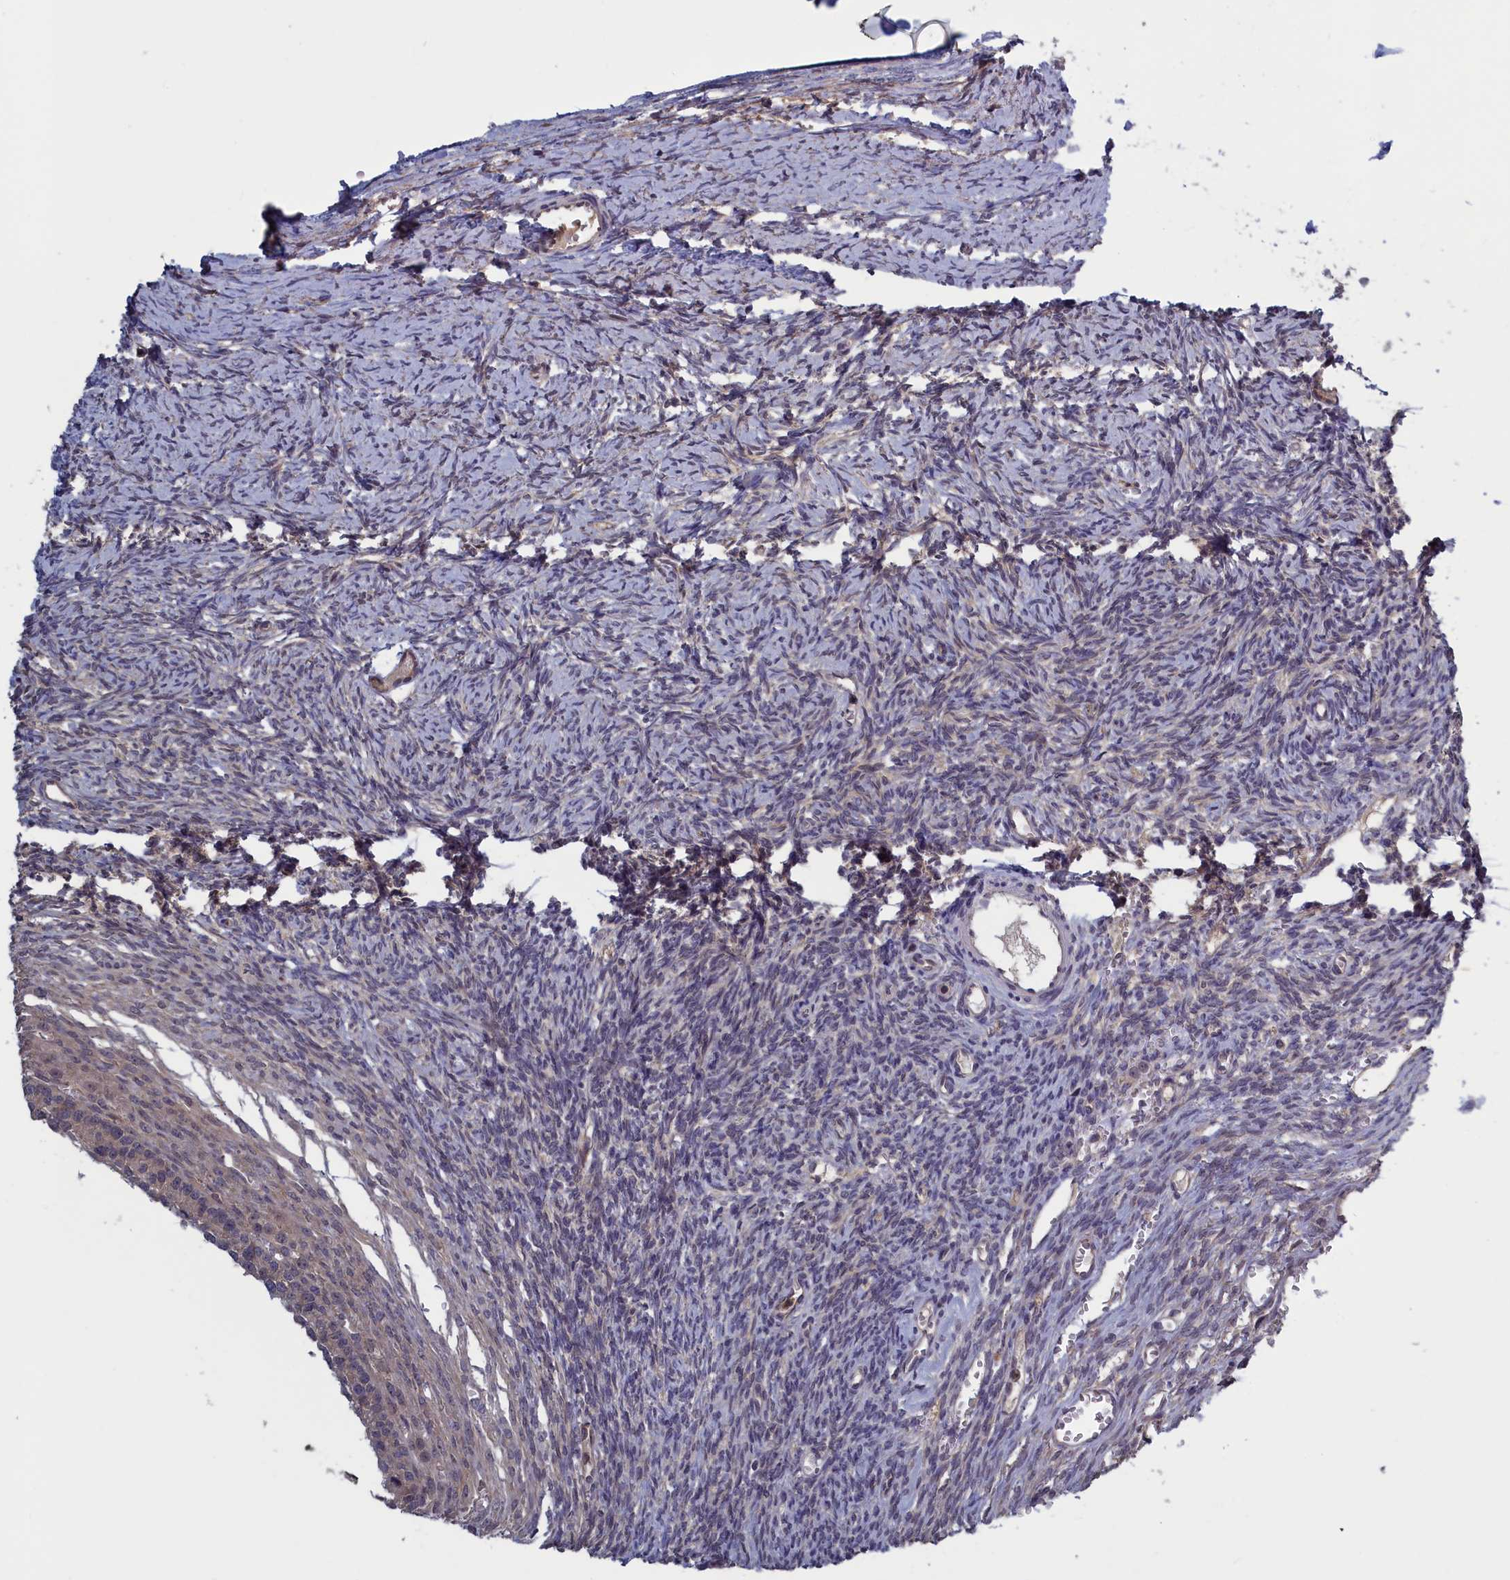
{"staining": {"intensity": "negative", "quantity": "none", "location": "none"}, "tissue": "ovary", "cell_type": "Ovarian stroma cells", "image_type": "normal", "snomed": [{"axis": "morphology", "description": "Normal tissue, NOS"}, {"axis": "topography", "description": "Ovary"}], "caption": "A photomicrograph of ovary stained for a protein displays no brown staining in ovarian stroma cells. (Stains: DAB immunohistochemistry with hematoxylin counter stain, Microscopy: brightfield microscopy at high magnification).", "gene": "PLP2", "patient": {"sex": "female", "age": 39}}